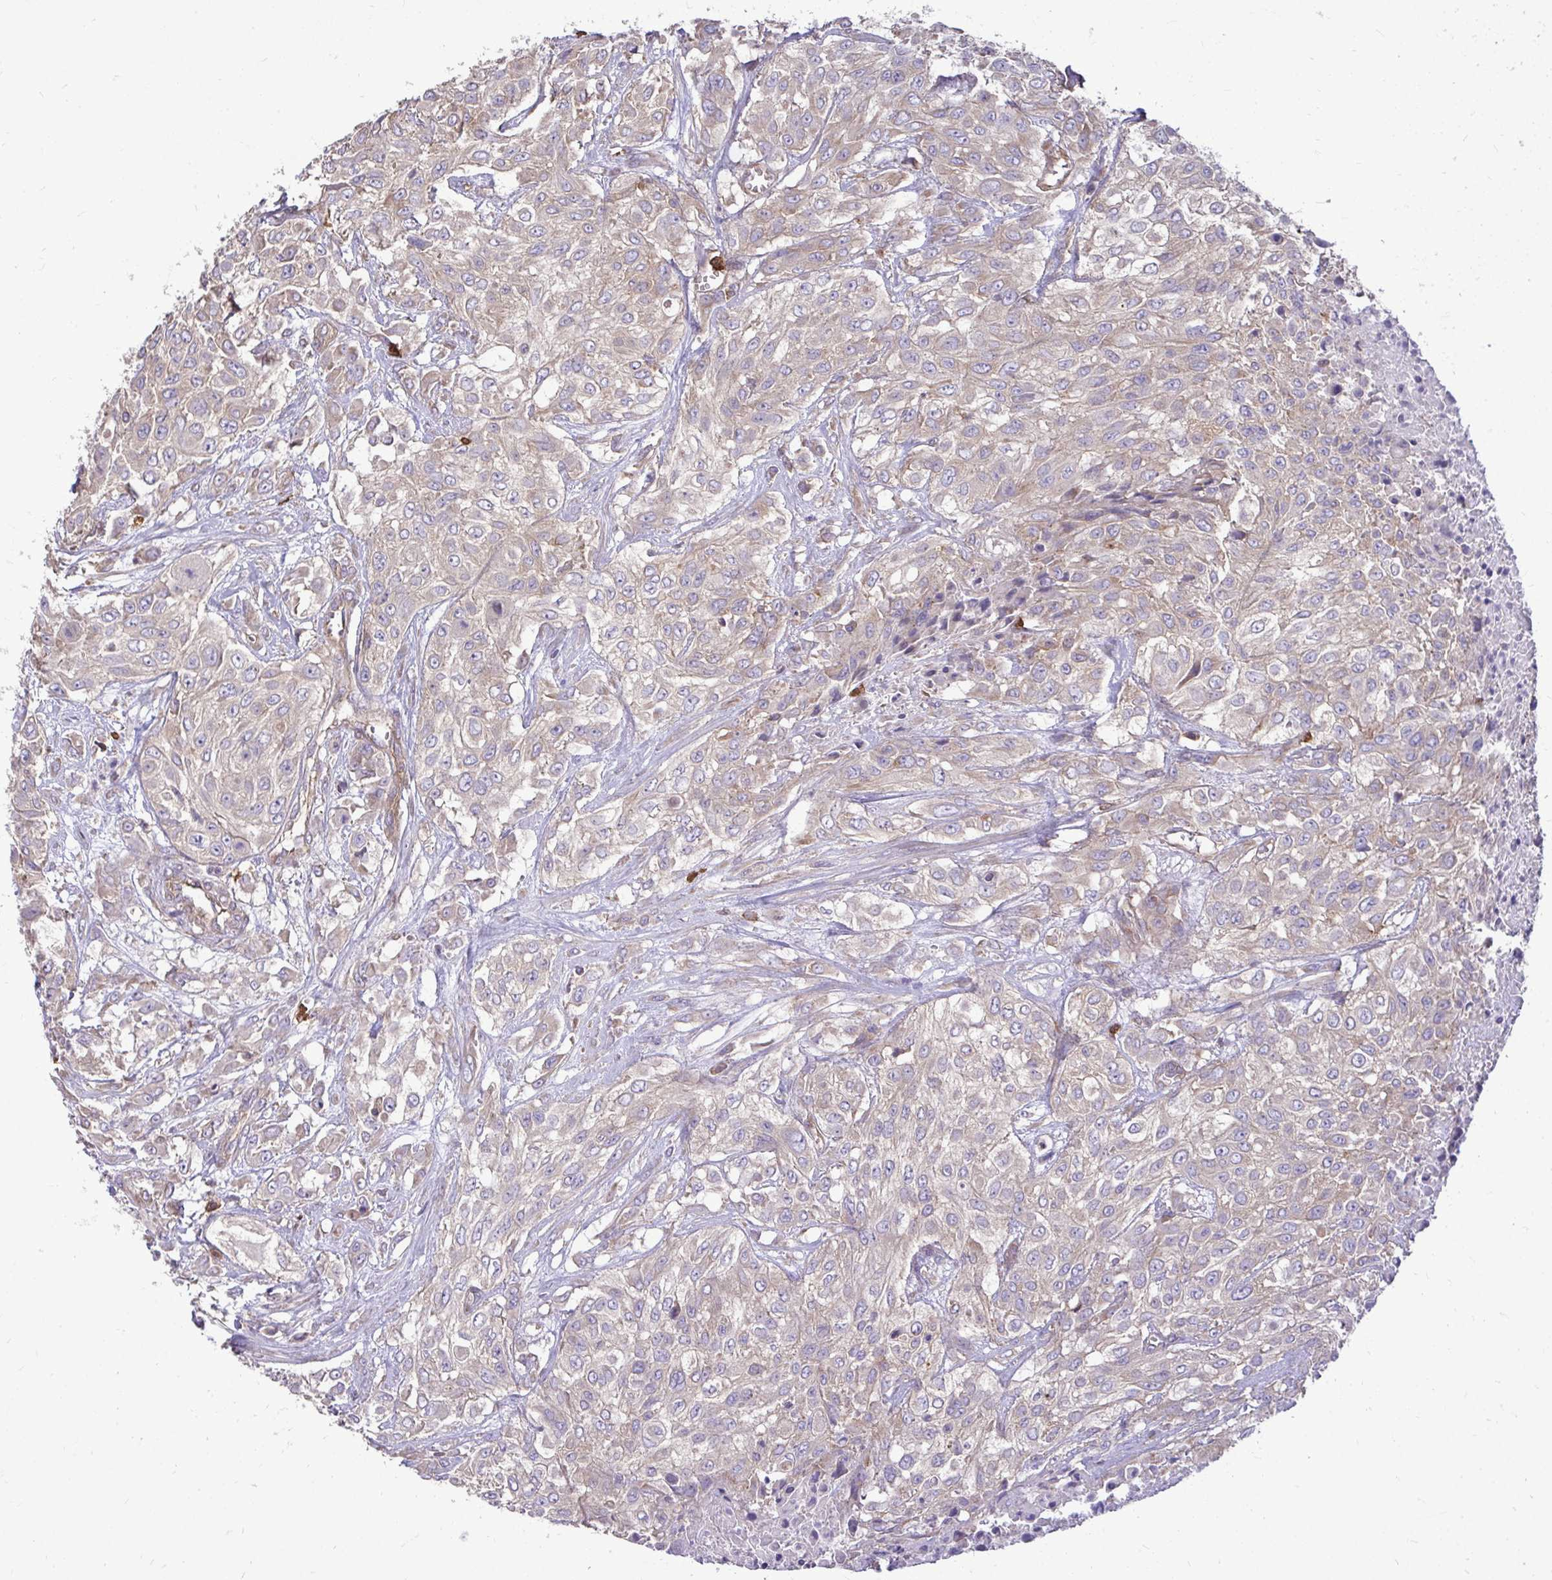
{"staining": {"intensity": "weak", "quantity": "<25%", "location": "cytoplasmic/membranous"}, "tissue": "urothelial cancer", "cell_type": "Tumor cells", "image_type": "cancer", "snomed": [{"axis": "morphology", "description": "Urothelial carcinoma, High grade"}, {"axis": "topography", "description": "Urinary bladder"}], "caption": "Immunohistochemical staining of human urothelial carcinoma (high-grade) shows no significant expression in tumor cells.", "gene": "FMR1", "patient": {"sex": "male", "age": 57}}